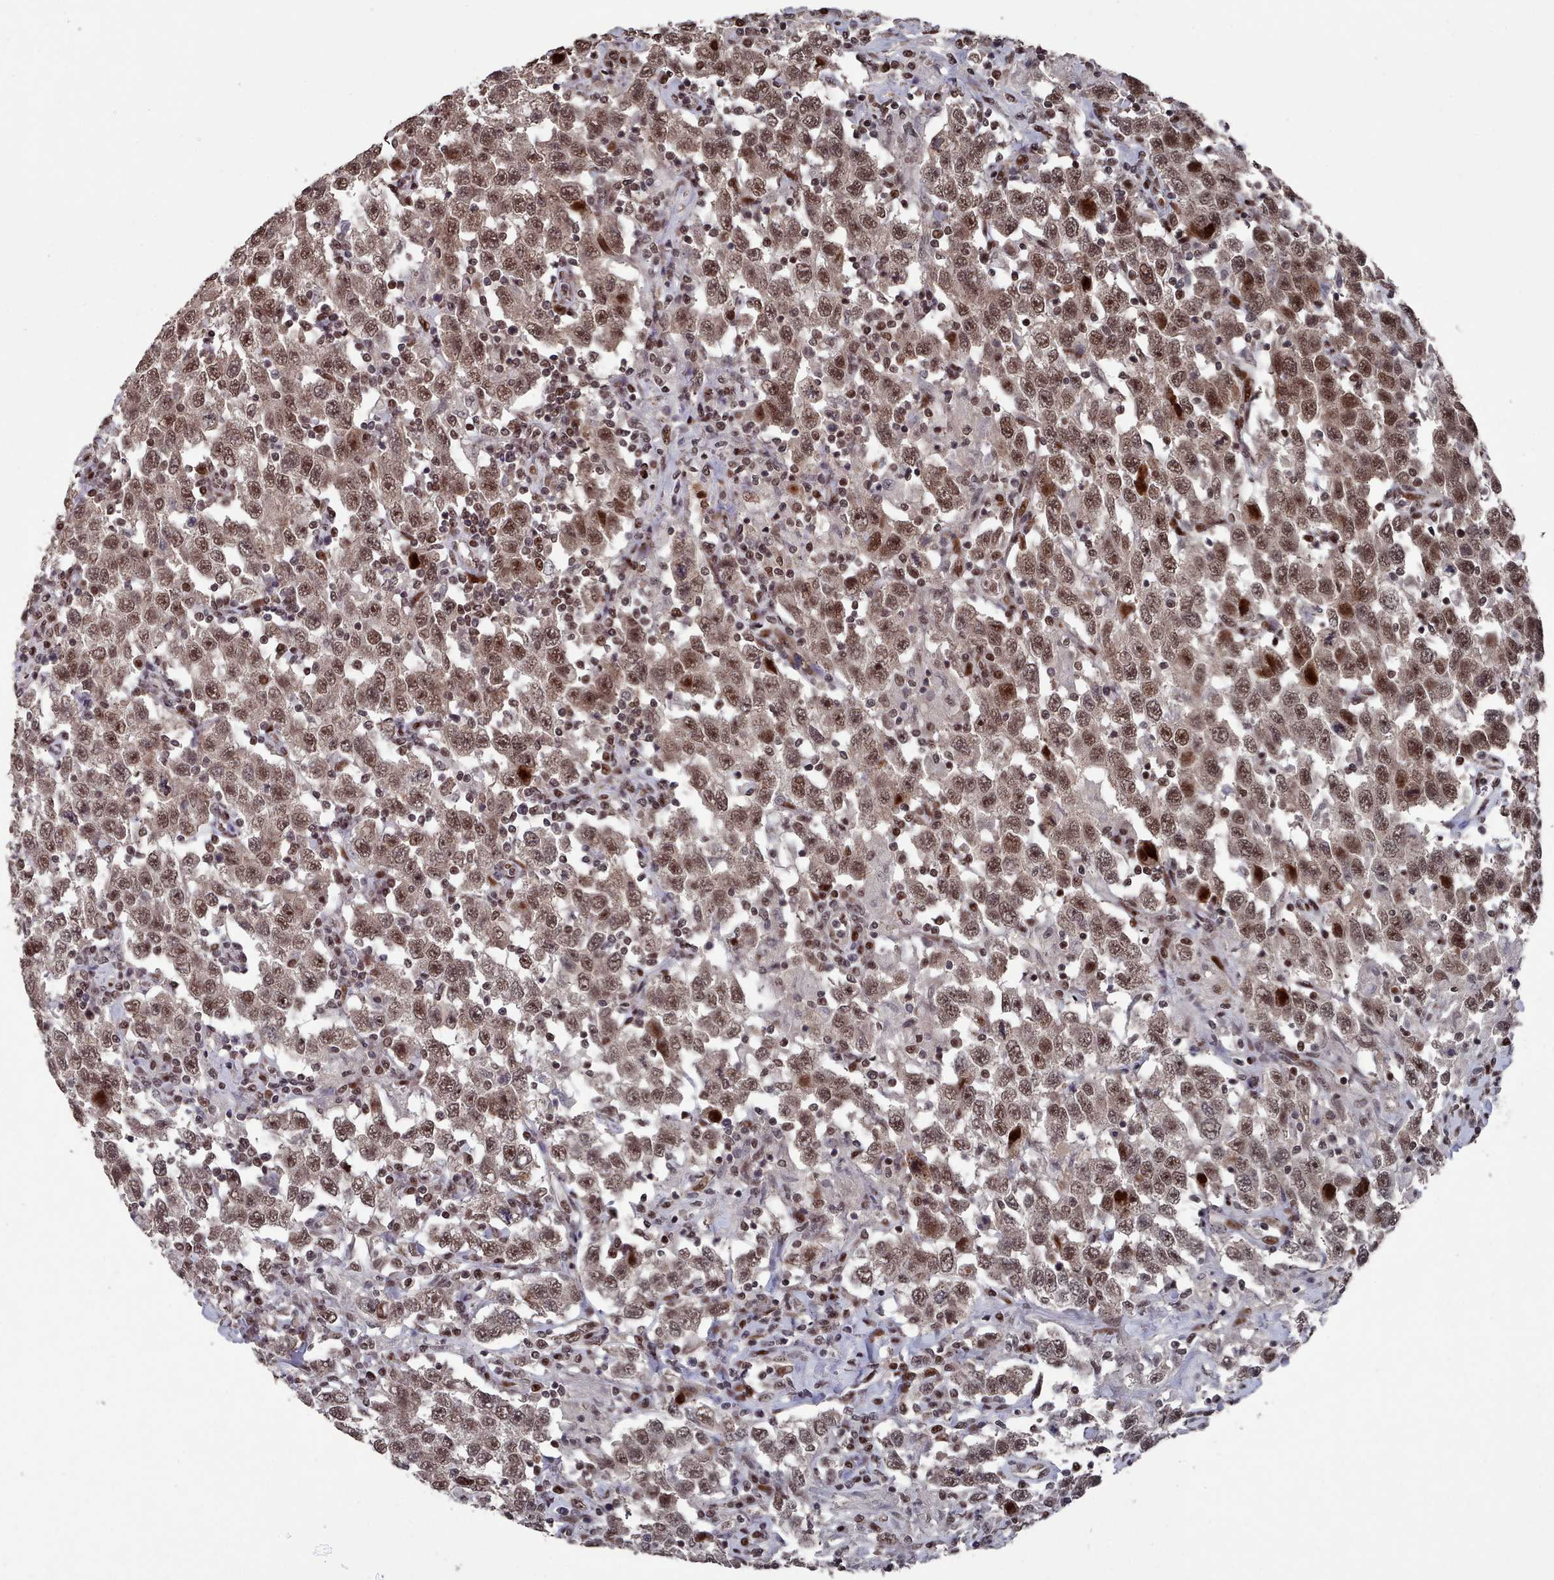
{"staining": {"intensity": "moderate", "quantity": ">75%", "location": "nuclear"}, "tissue": "testis cancer", "cell_type": "Tumor cells", "image_type": "cancer", "snomed": [{"axis": "morphology", "description": "Seminoma, NOS"}, {"axis": "topography", "description": "Testis"}], "caption": "Immunohistochemistry histopathology image of human testis seminoma stained for a protein (brown), which reveals medium levels of moderate nuclear expression in approximately >75% of tumor cells.", "gene": "PNRC2", "patient": {"sex": "male", "age": 41}}